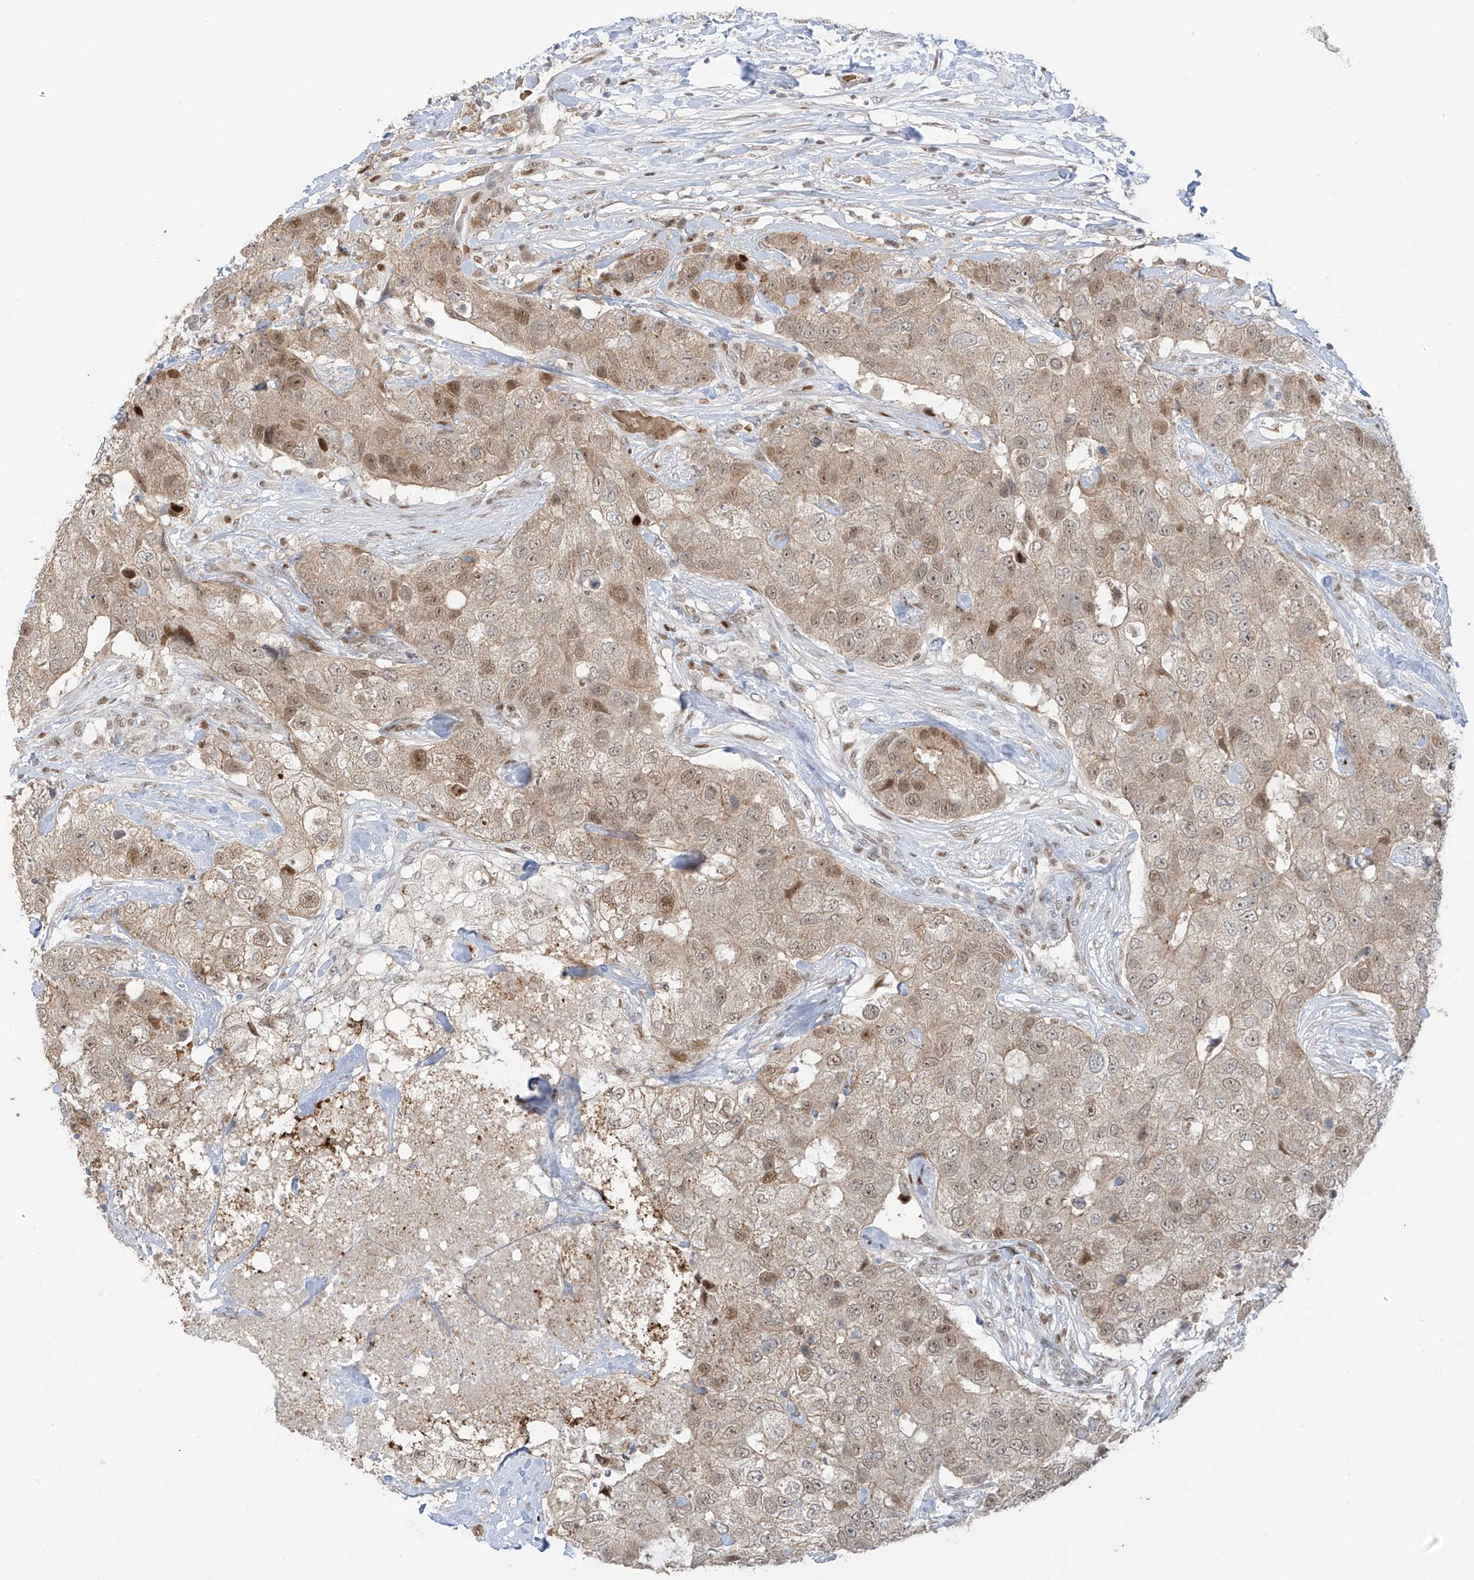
{"staining": {"intensity": "moderate", "quantity": ">75%", "location": "cytoplasmic/membranous,nuclear"}, "tissue": "breast cancer", "cell_type": "Tumor cells", "image_type": "cancer", "snomed": [{"axis": "morphology", "description": "Duct carcinoma"}, {"axis": "topography", "description": "Breast"}], "caption": "A medium amount of moderate cytoplasmic/membranous and nuclear expression is appreciated in approximately >75% of tumor cells in intraductal carcinoma (breast) tissue.", "gene": "ZCWPW2", "patient": {"sex": "female", "age": 62}}